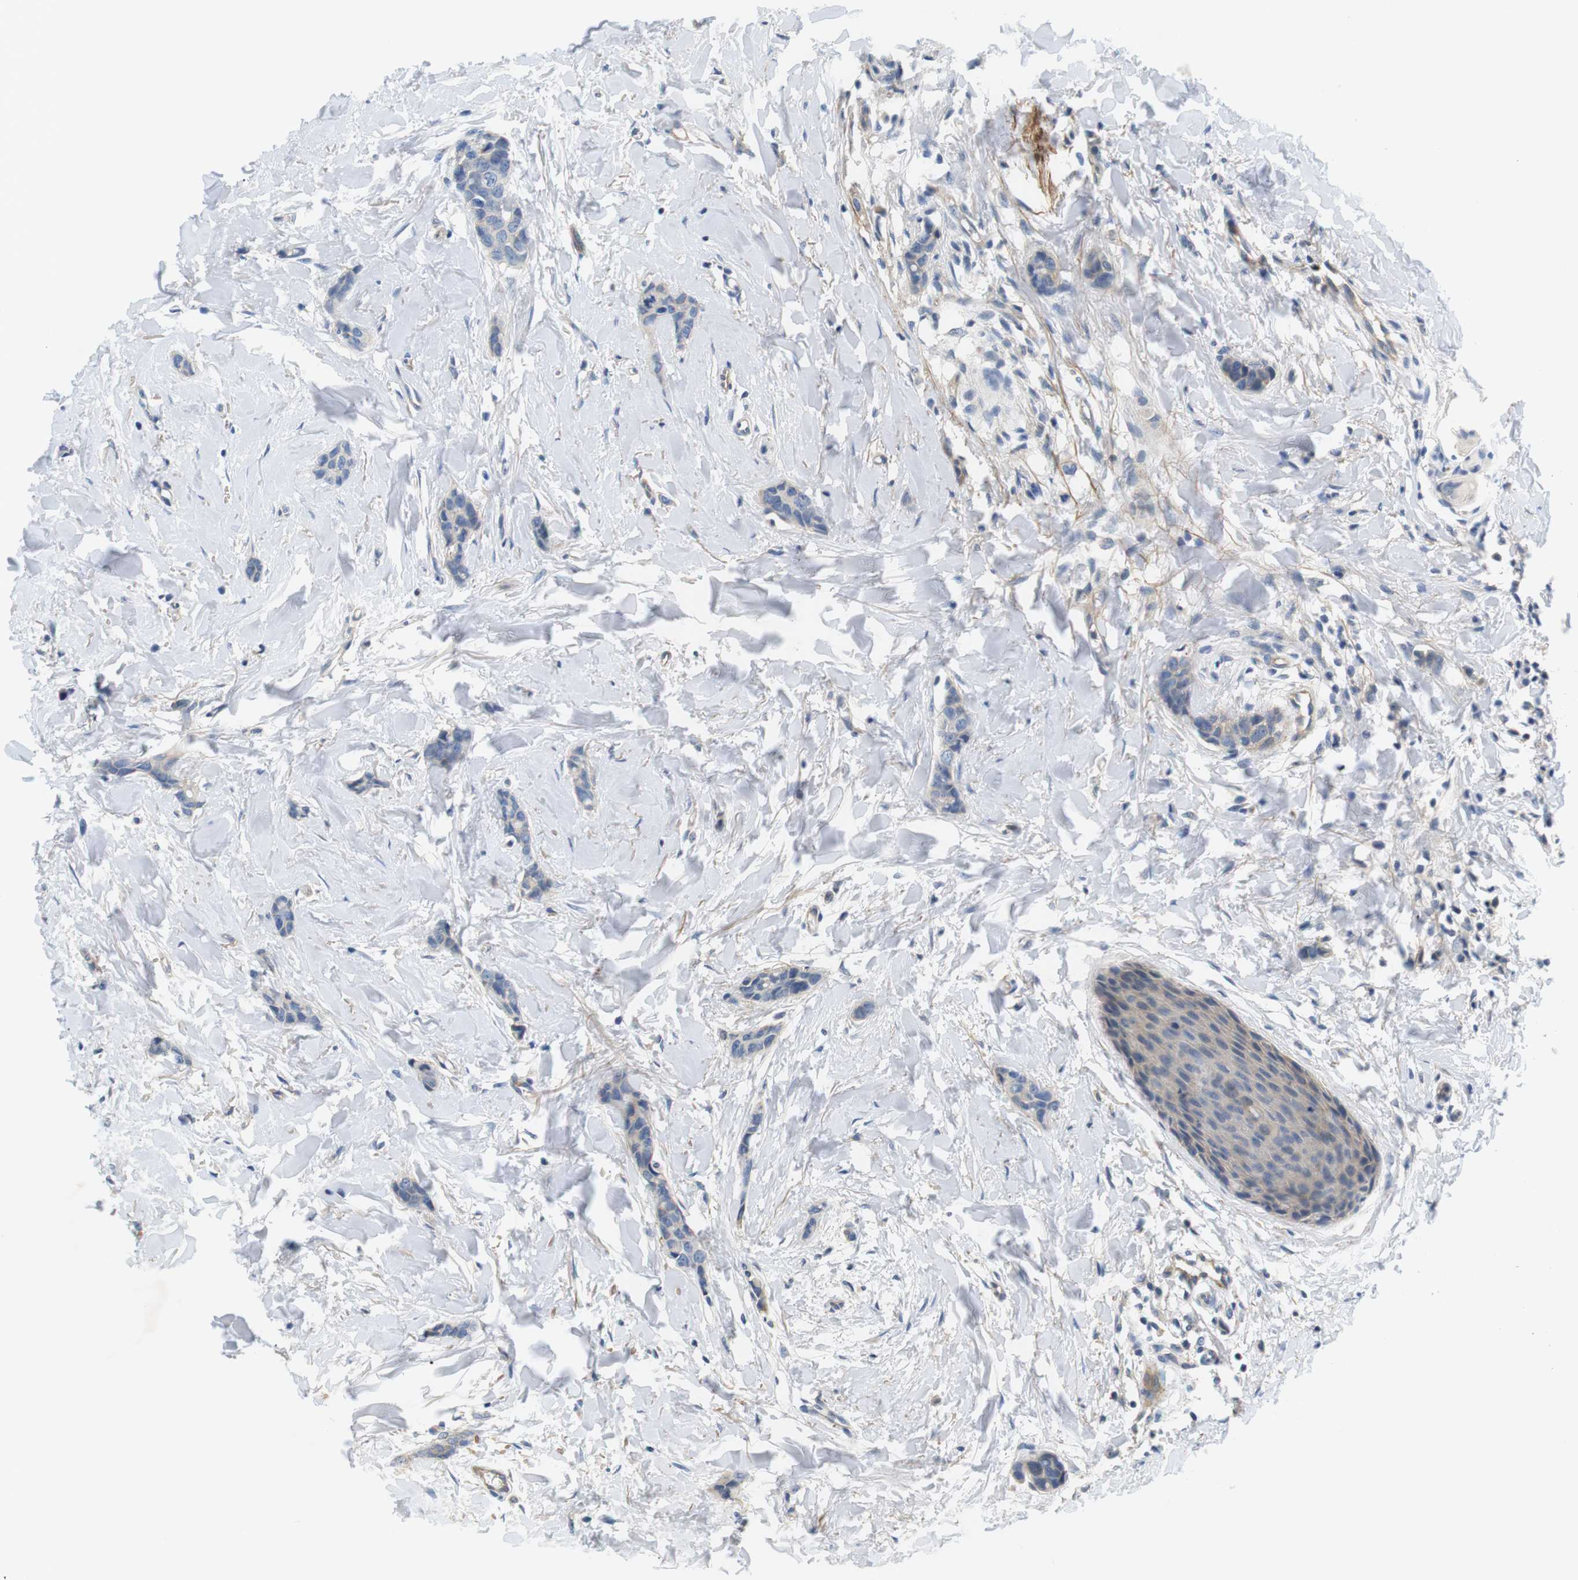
{"staining": {"intensity": "negative", "quantity": "none", "location": "none"}, "tissue": "breast cancer", "cell_type": "Tumor cells", "image_type": "cancer", "snomed": [{"axis": "morphology", "description": "Lobular carcinoma"}, {"axis": "topography", "description": "Skin"}, {"axis": "topography", "description": "Breast"}], "caption": "DAB (3,3'-diaminobenzidine) immunohistochemical staining of human lobular carcinoma (breast) demonstrates no significant staining in tumor cells.", "gene": "SLC30A1", "patient": {"sex": "female", "age": 46}}